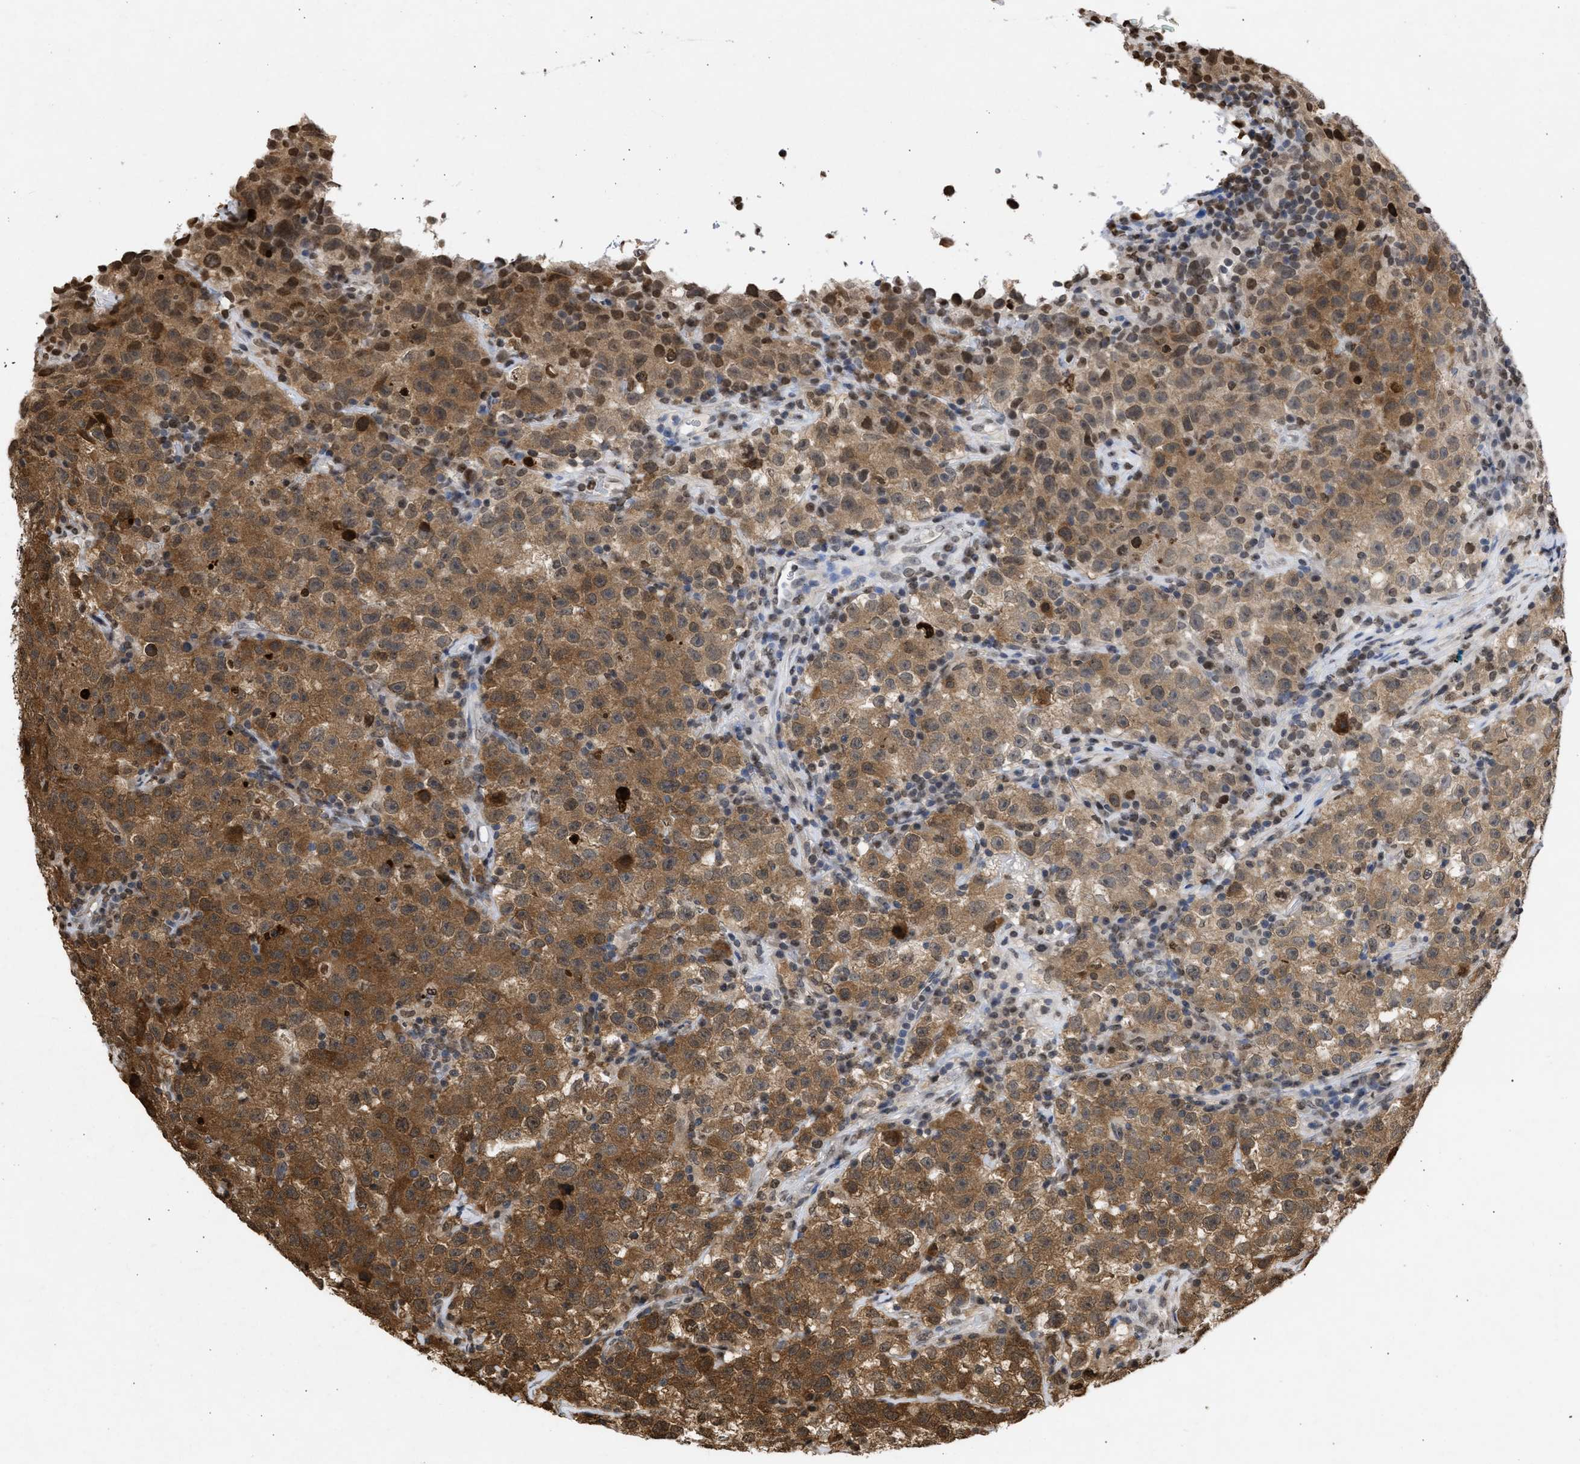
{"staining": {"intensity": "moderate", "quantity": "25%-75%", "location": "cytoplasmic/membranous,nuclear"}, "tissue": "testis cancer", "cell_type": "Tumor cells", "image_type": "cancer", "snomed": [{"axis": "morphology", "description": "Seminoma, NOS"}, {"axis": "topography", "description": "Testis"}], "caption": "Immunohistochemical staining of testis seminoma displays moderate cytoplasmic/membranous and nuclear protein staining in about 25%-75% of tumor cells.", "gene": "NUP35", "patient": {"sex": "male", "age": 22}}